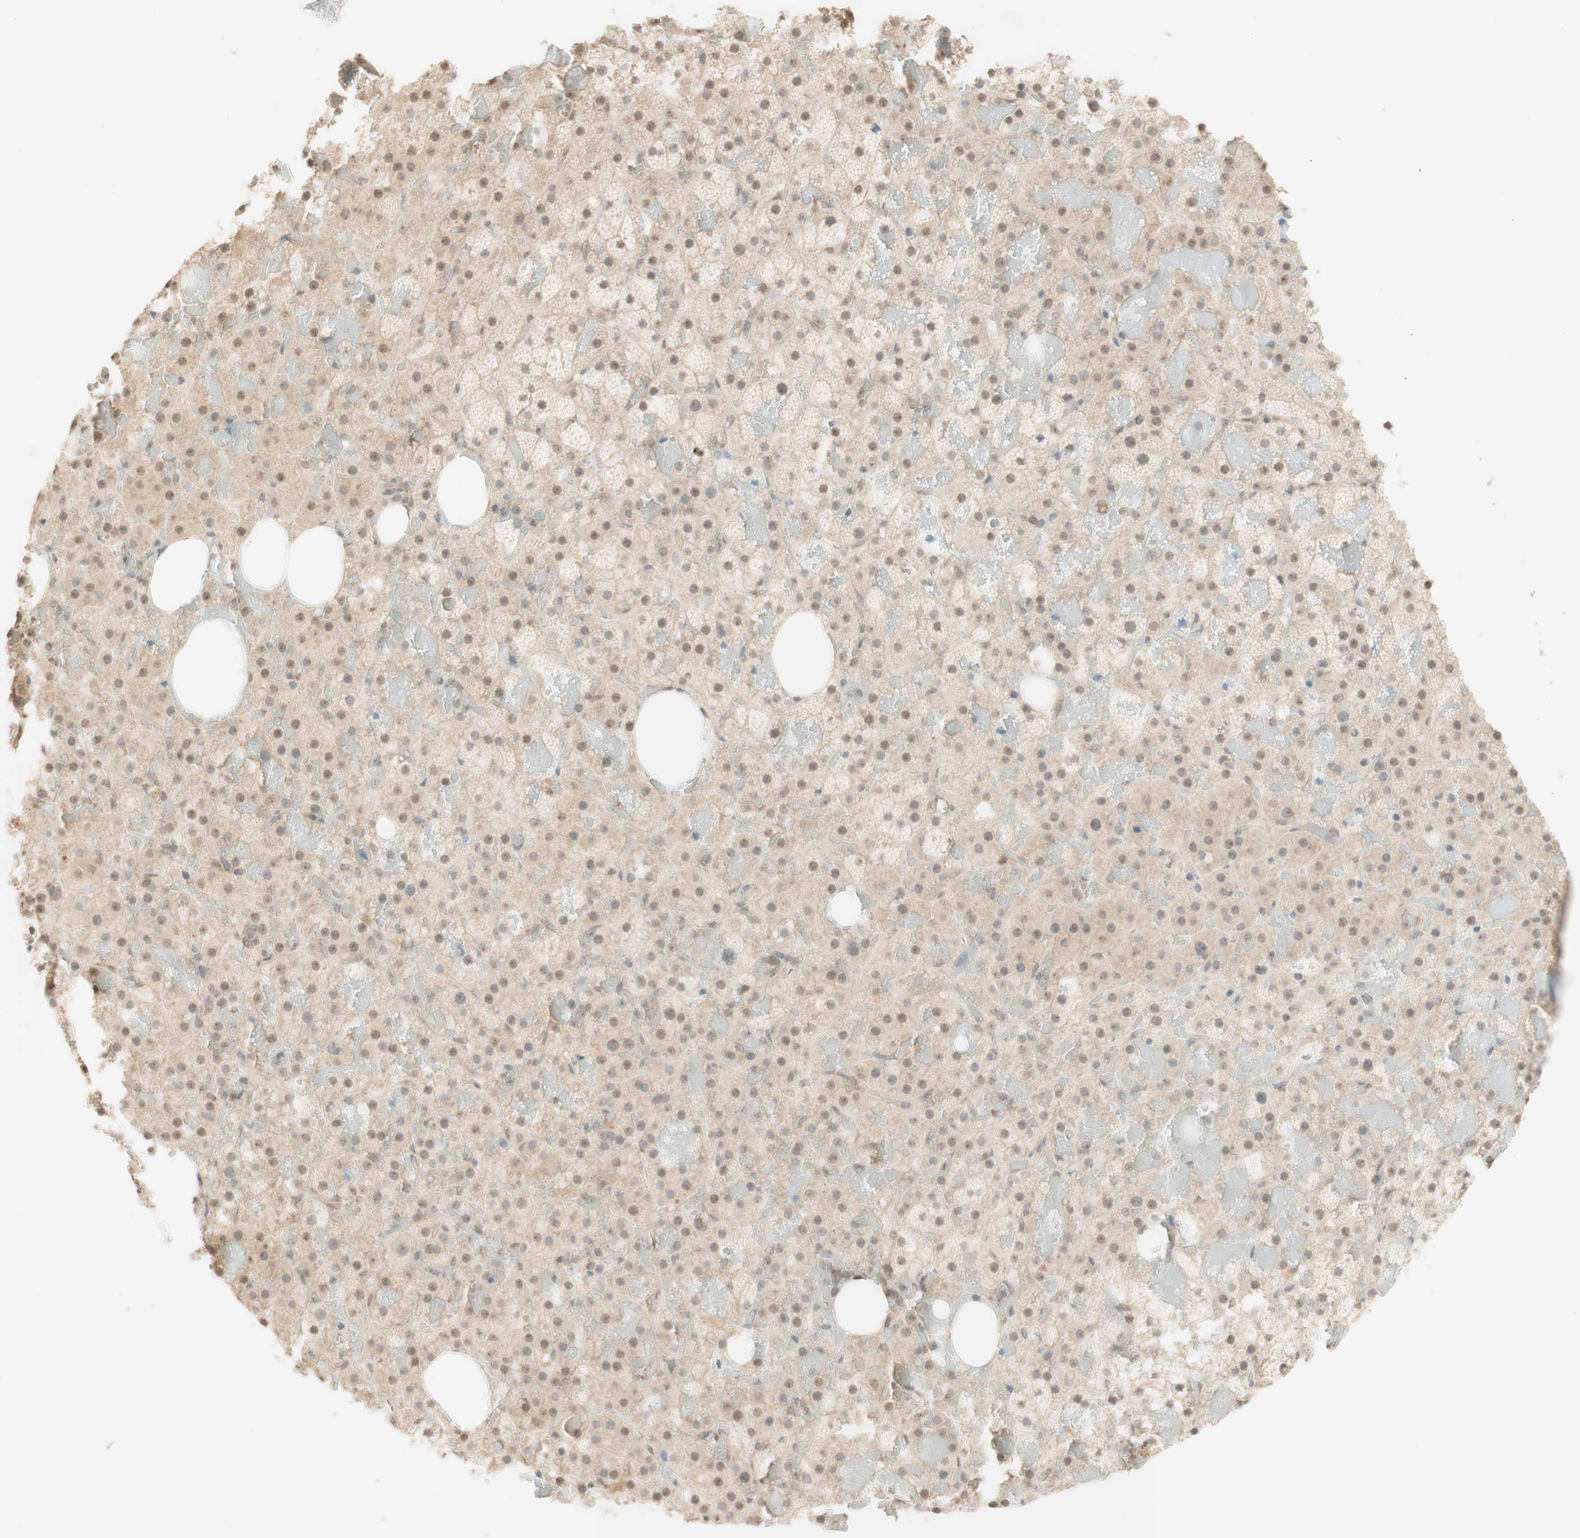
{"staining": {"intensity": "weak", "quantity": "25%-75%", "location": "cytoplasmic/membranous,nuclear"}, "tissue": "adrenal gland", "cell_type": "Glandular cells", "image_type": "normal", "snomed": [{"axis": "morphology", "description": "Normal tissue, NOS"}, {"axis": "topography", "description": "Adrenal gland"}], "caption": "An immunohistochemistry image of benign tissue is shown. Protein staining in brown labels weak cytoplasmic/membranous,nuclear positivity in adrenal gland within glandular cells. Using DAB (3,3'-diaminobenzidine) (brown) and hematoxylin (blue) stains, captured at high magnification using brightfield microscopy.", "gene": "SPINT2", "patient": {"sex": "female", "age": 59}}